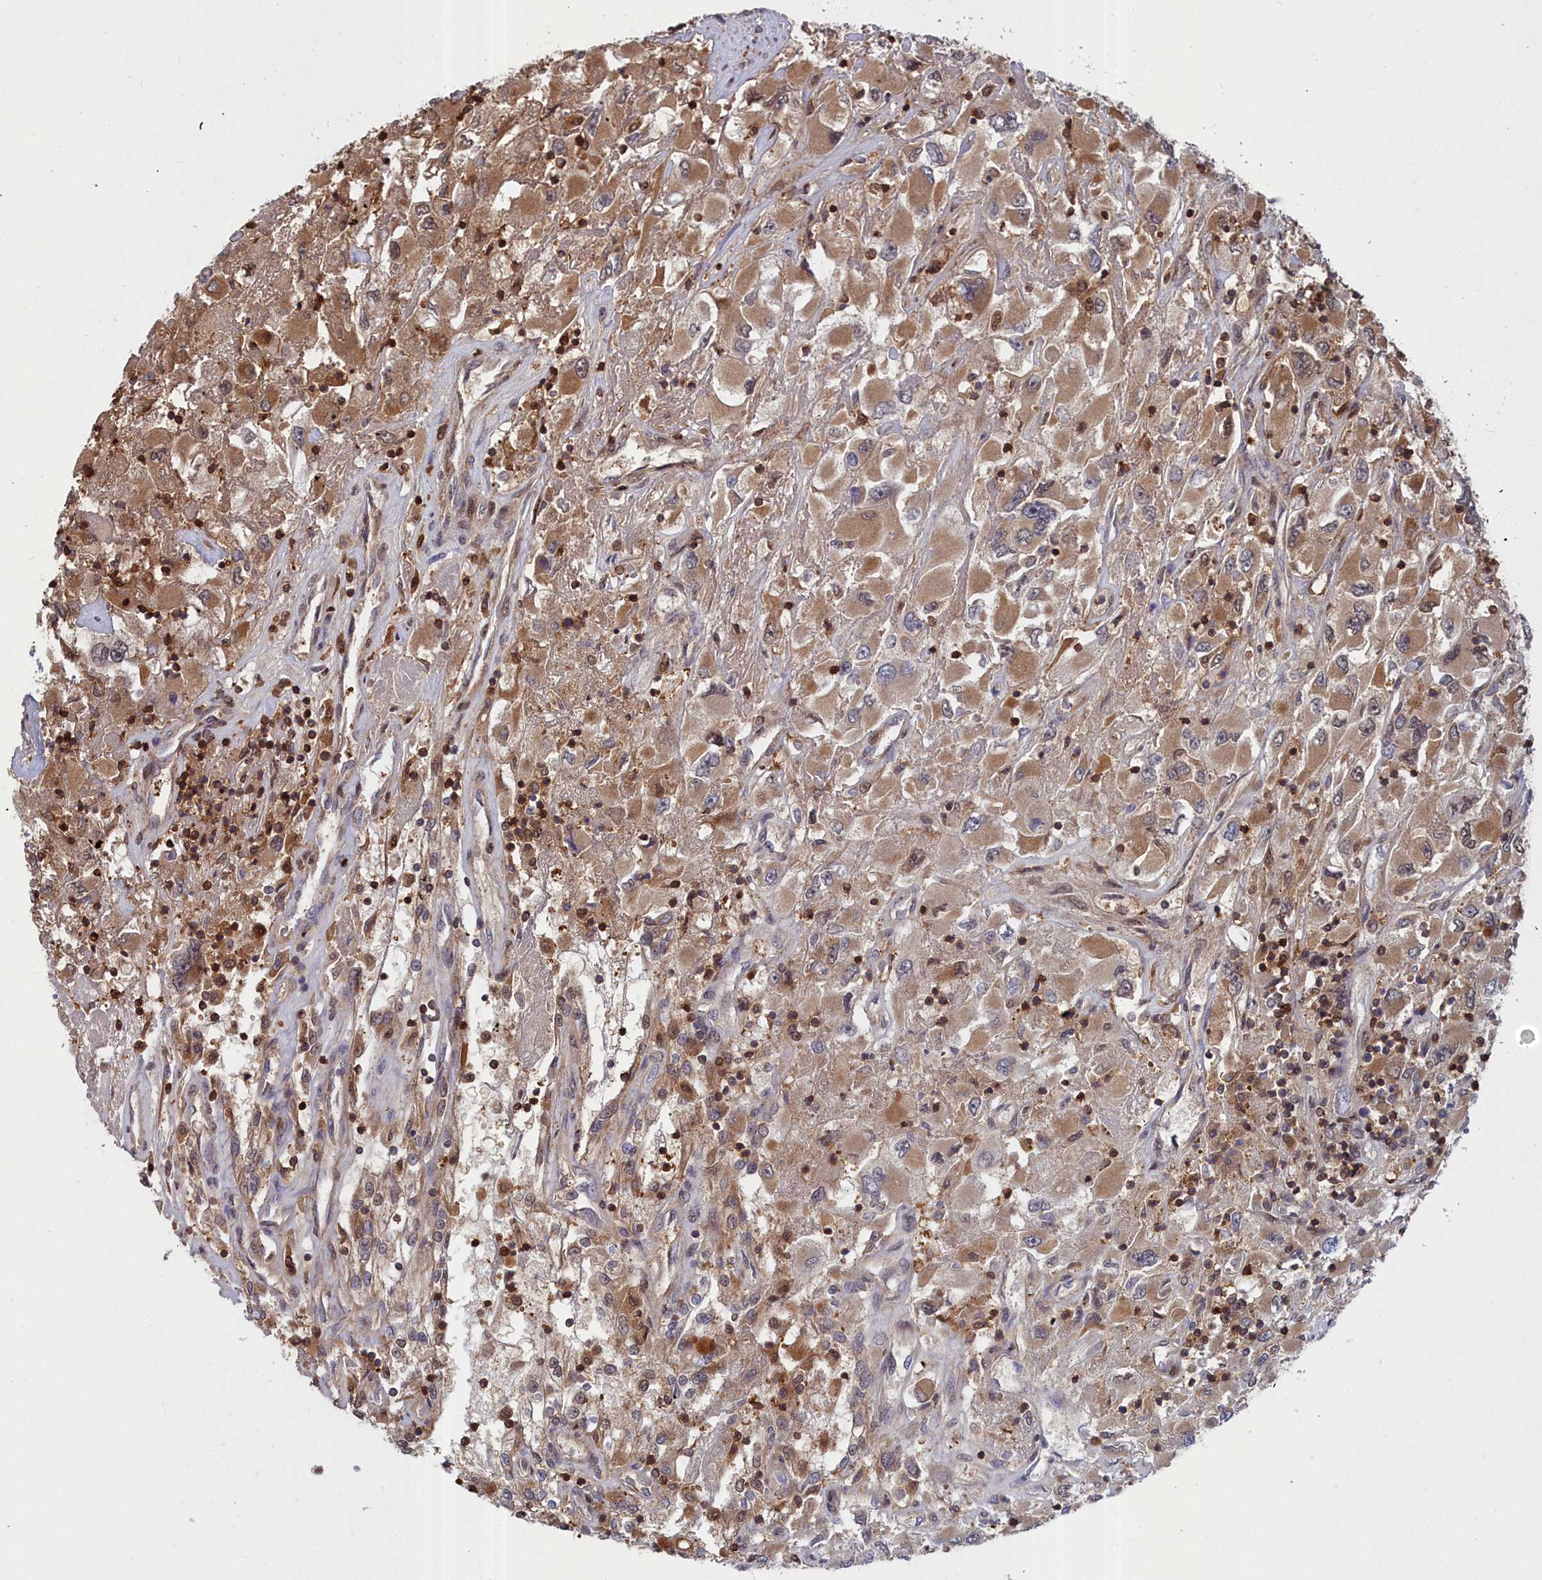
{"staining": {"intensity": "moderate", "quantity": ">75%", "location": "cytoplasmic/membranous"}, "tissue": "renal cancer", "cell_type": "Tumor cells", "image_type": "cancer", "snomed": [{"axis": "morphology", "description": "Adenocarcinoma, NOS"}, {"axis": "topography", "description": "Kidney"}], "caption": "Moderate cytoplasmic/membranous positivity for a protein is seen in about >75% of tumor cells of renal cancer using immunohistochemistry (IHC).", "gene": "GFRA2", "patient": {"sex": "female", "age": 52}}